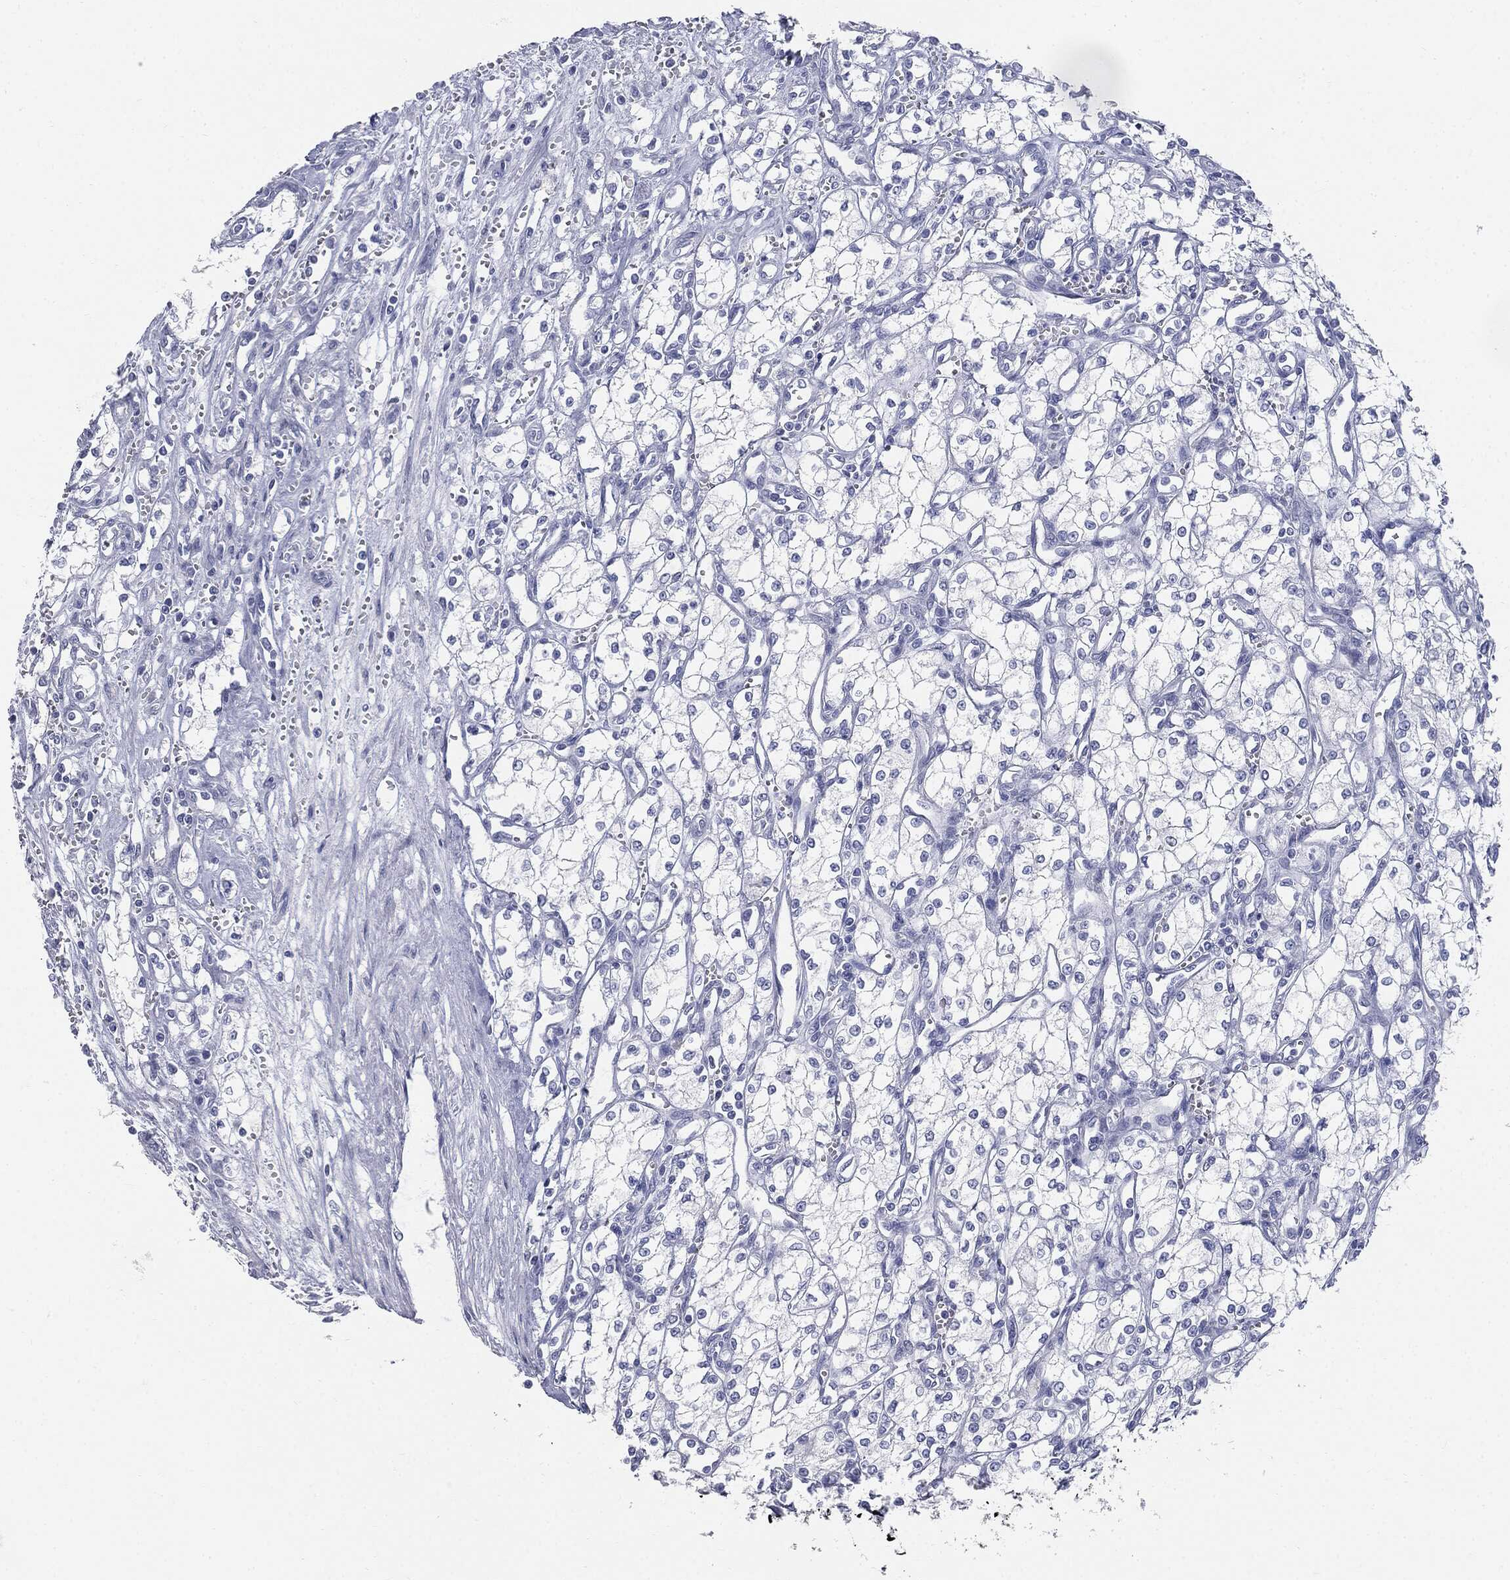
{"staining": {"intensity": "negative", "quantity": "none", "location": "none"}, "tissue": "renal cancer", "cell_type": "Tumor cells", "image_type": "cancer", "snomed": [{"axis": "morphology", "description": "Adenocarcinoma, NOS"}, {"axis": "topography", "description": "Kidney"}], "caption": "Immunohistochemistry of human renal adenocarcinoma displays no expression in tumor cells. (DAB (3,3'-diaminobenzidine) immunohistochemistry (IHC), high magnification).", "gene": "CUZD1", "patient": {"sex": "male", "age": 59}}